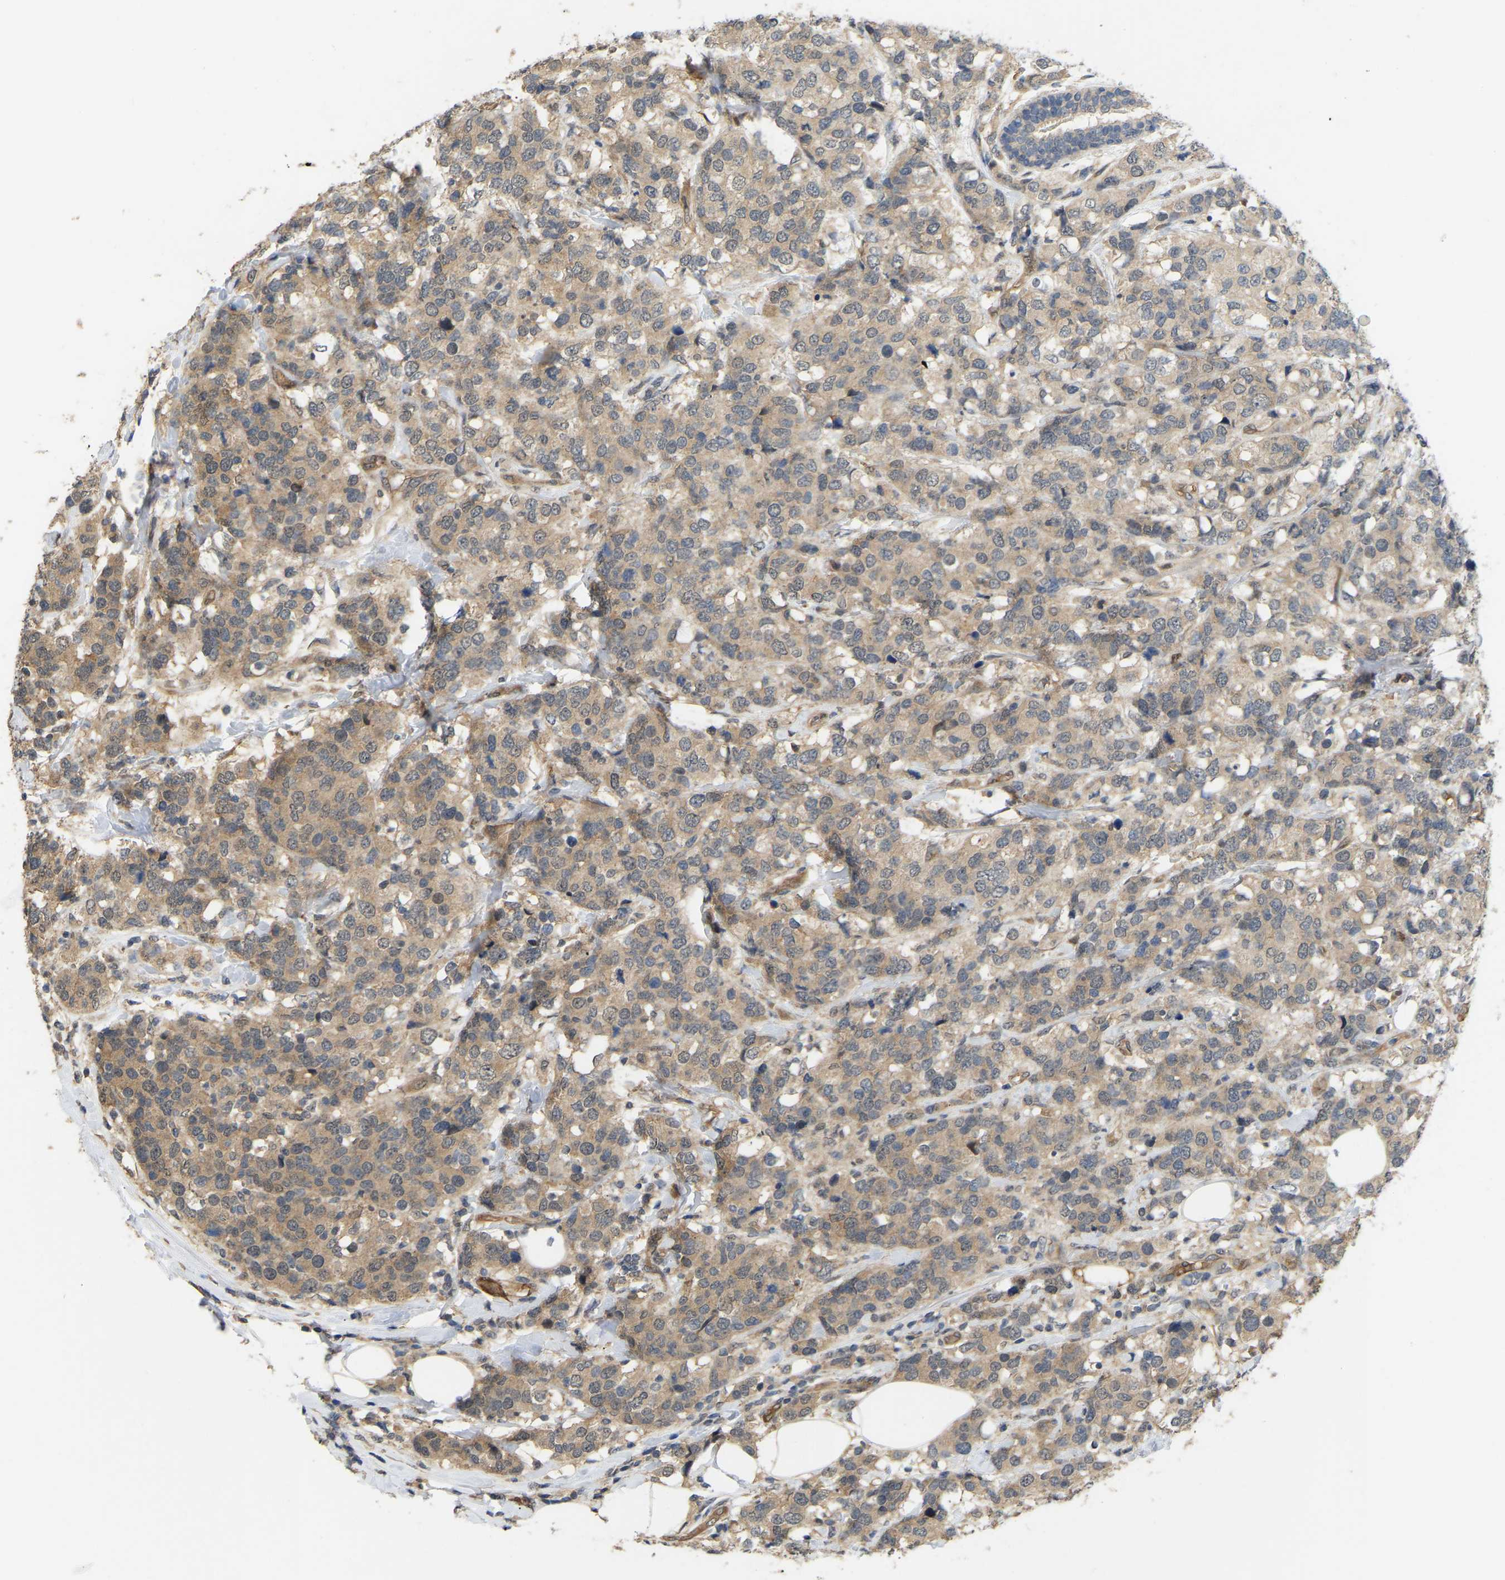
{"staining": {"intensity": "weak", "quantity": ">75%", "location": "cytoplasmic/membranous"}, "tissue": "breast cancer", "cell_type": "Tumor cells", "image_type": "cancer", "snomed": [{"axis": "morphology", "description": "Lobular carcinoma"}, {"axis": "topography", "description": "Breast"}], "caption": "Immunohistochemistry (IHC) micrograph of neoplastic tissue: human breast cancer (lobular carcinoma) stained using immunohistochemistry exhibits low levels of weak protein expression localized specifically in the cytoplasmic/membranous of tumor cells, appearing as a cytoplasmic/membranous brown color.", "gene": "LIMK2", "patient": {"sex": "female", "age": 59}}